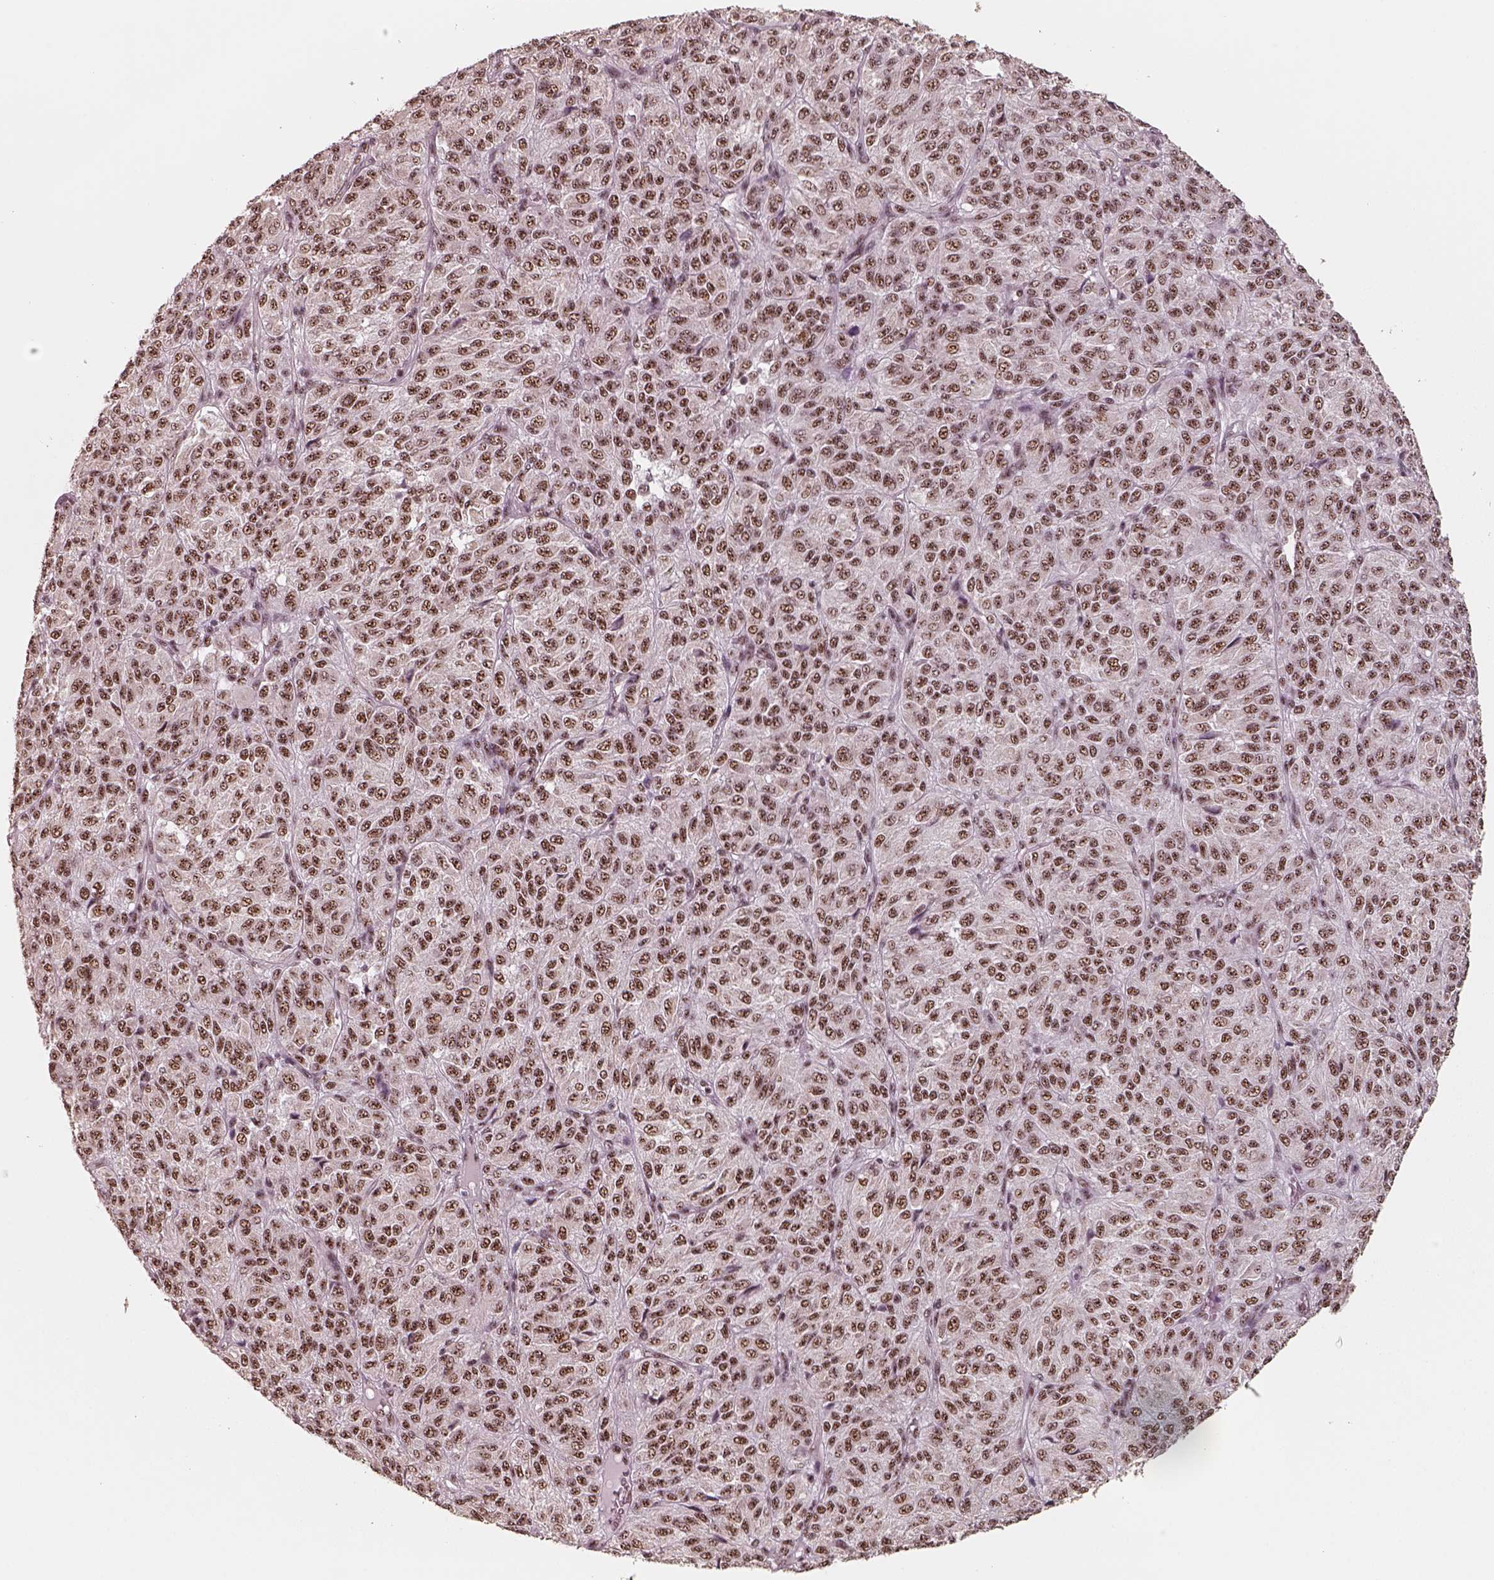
{"staining": {"intensity": "moderate", "quantity": ">75%", "location": "nuclear"}, "tissue": "melanoma", "cell_type": "Tumor cells", "image_type": "cancer", "snomed": [{"axis": "morphology", "description": "Malignant melanoma, Metastatic site"}, {"axis": "topography", "description": "Brain"}], "caption": "Protein positivity by immunohistochemistry (IHC) displays moderate nuclear expression in about >75% of tumor cells in malignant melanoma (metastatic site). (Brightfield microscopy of DAB IHC at high magnification).", "gene": "ATXN7L3", "patient": {"sex": "female", "age": 56}}